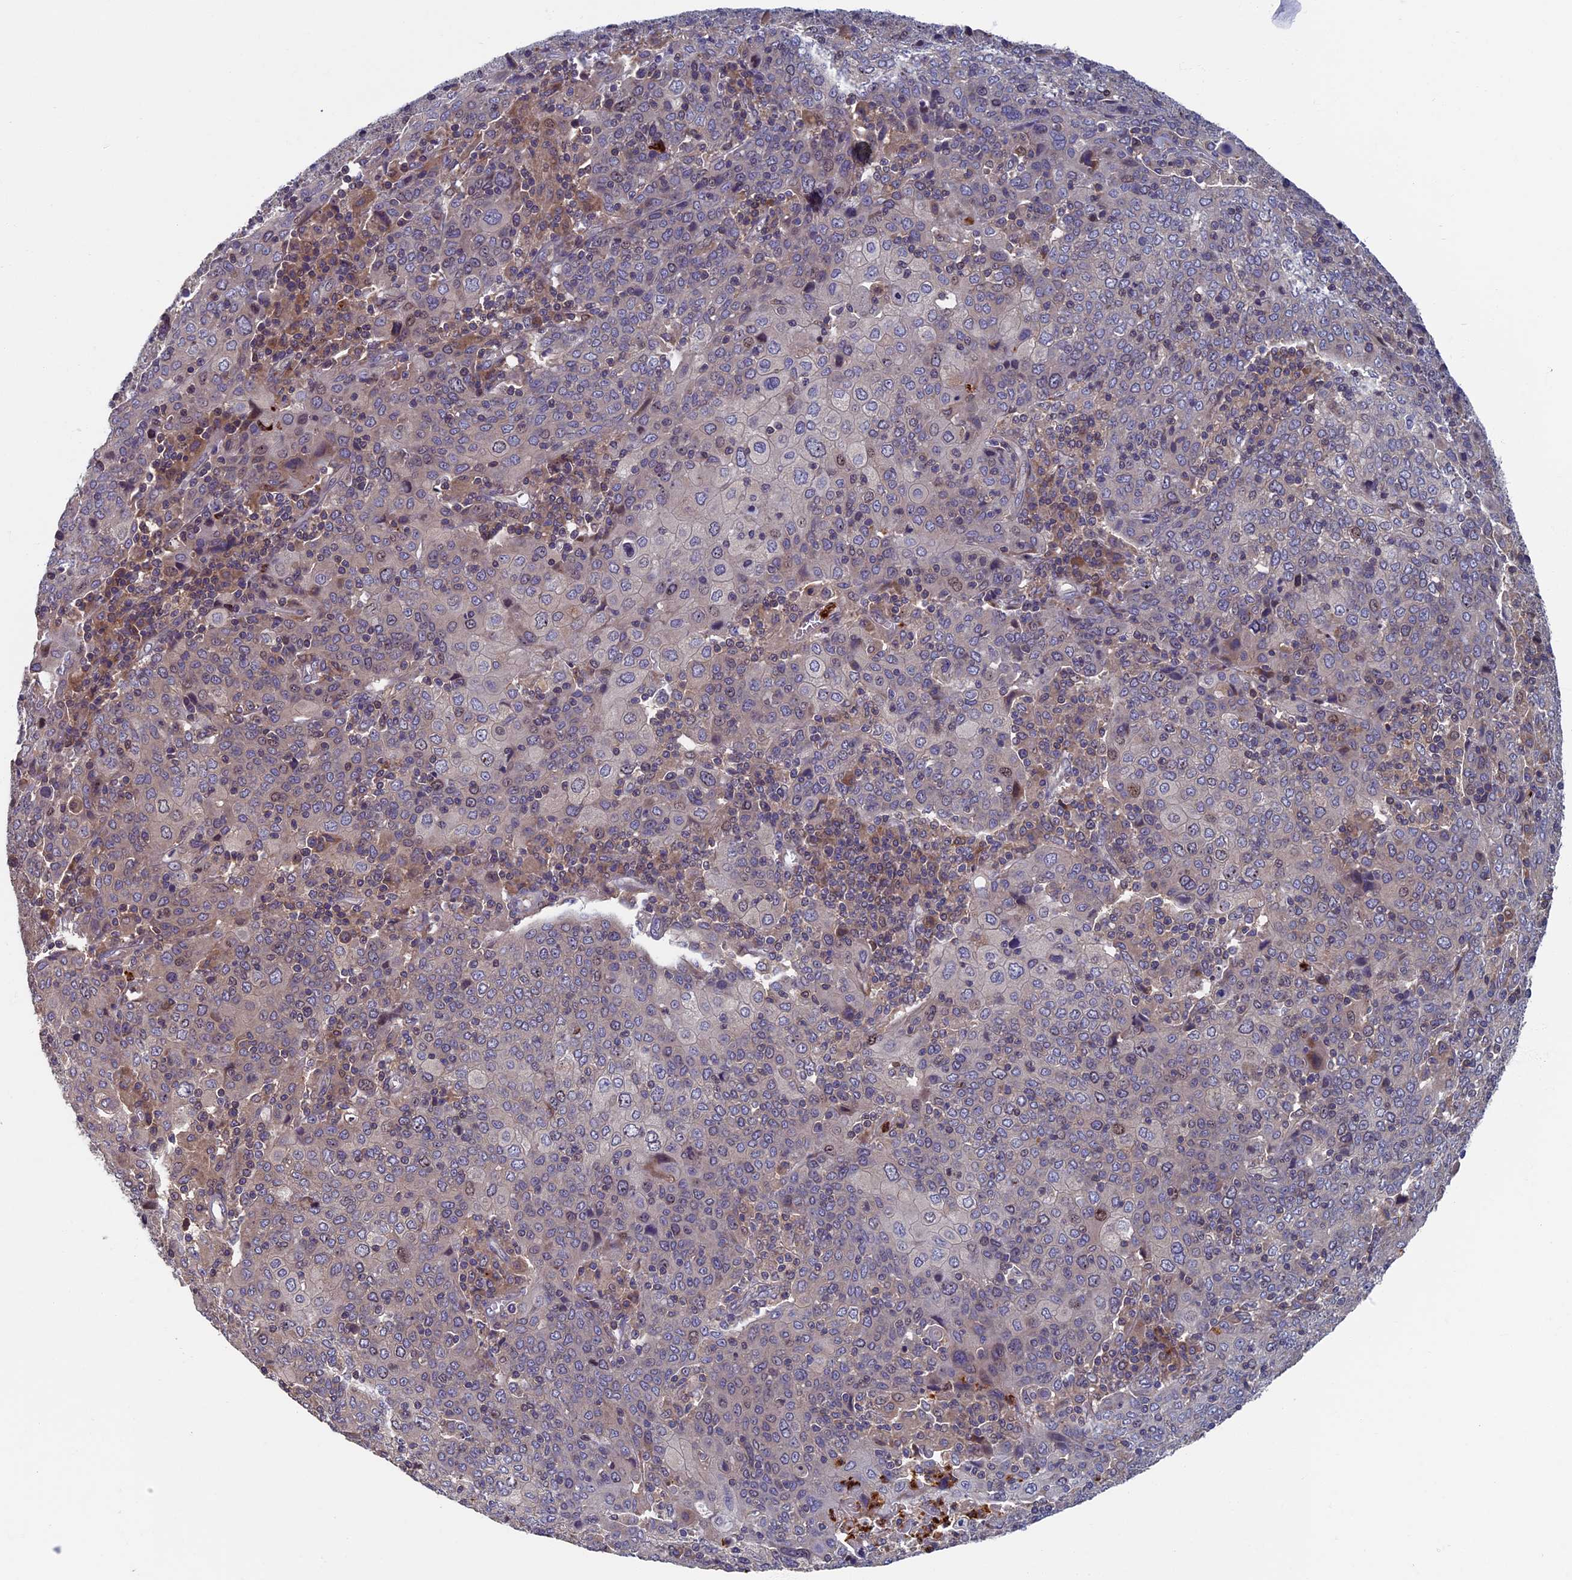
{"staining": {"intensity": "moderate", "quantity": "<25%", "location": "nuclear"}, "tissue": "cervical cancer", "cell_type": "Tumor cells", "image_type": "cancer", "snomed": [{"axis": "morphology", "description": "Squamous cell carcinoma, NOS"}, {"axis": "topography", "description": "Cervix"}], "caption": "Immunohistochemical staining of human cervical cancer (squamous cell carcinoma) displays moderate nuclear protein staining in about <25% of tumor cells.", "gene": "TNK2", "patient": {"sex": "female", "age": 67}}